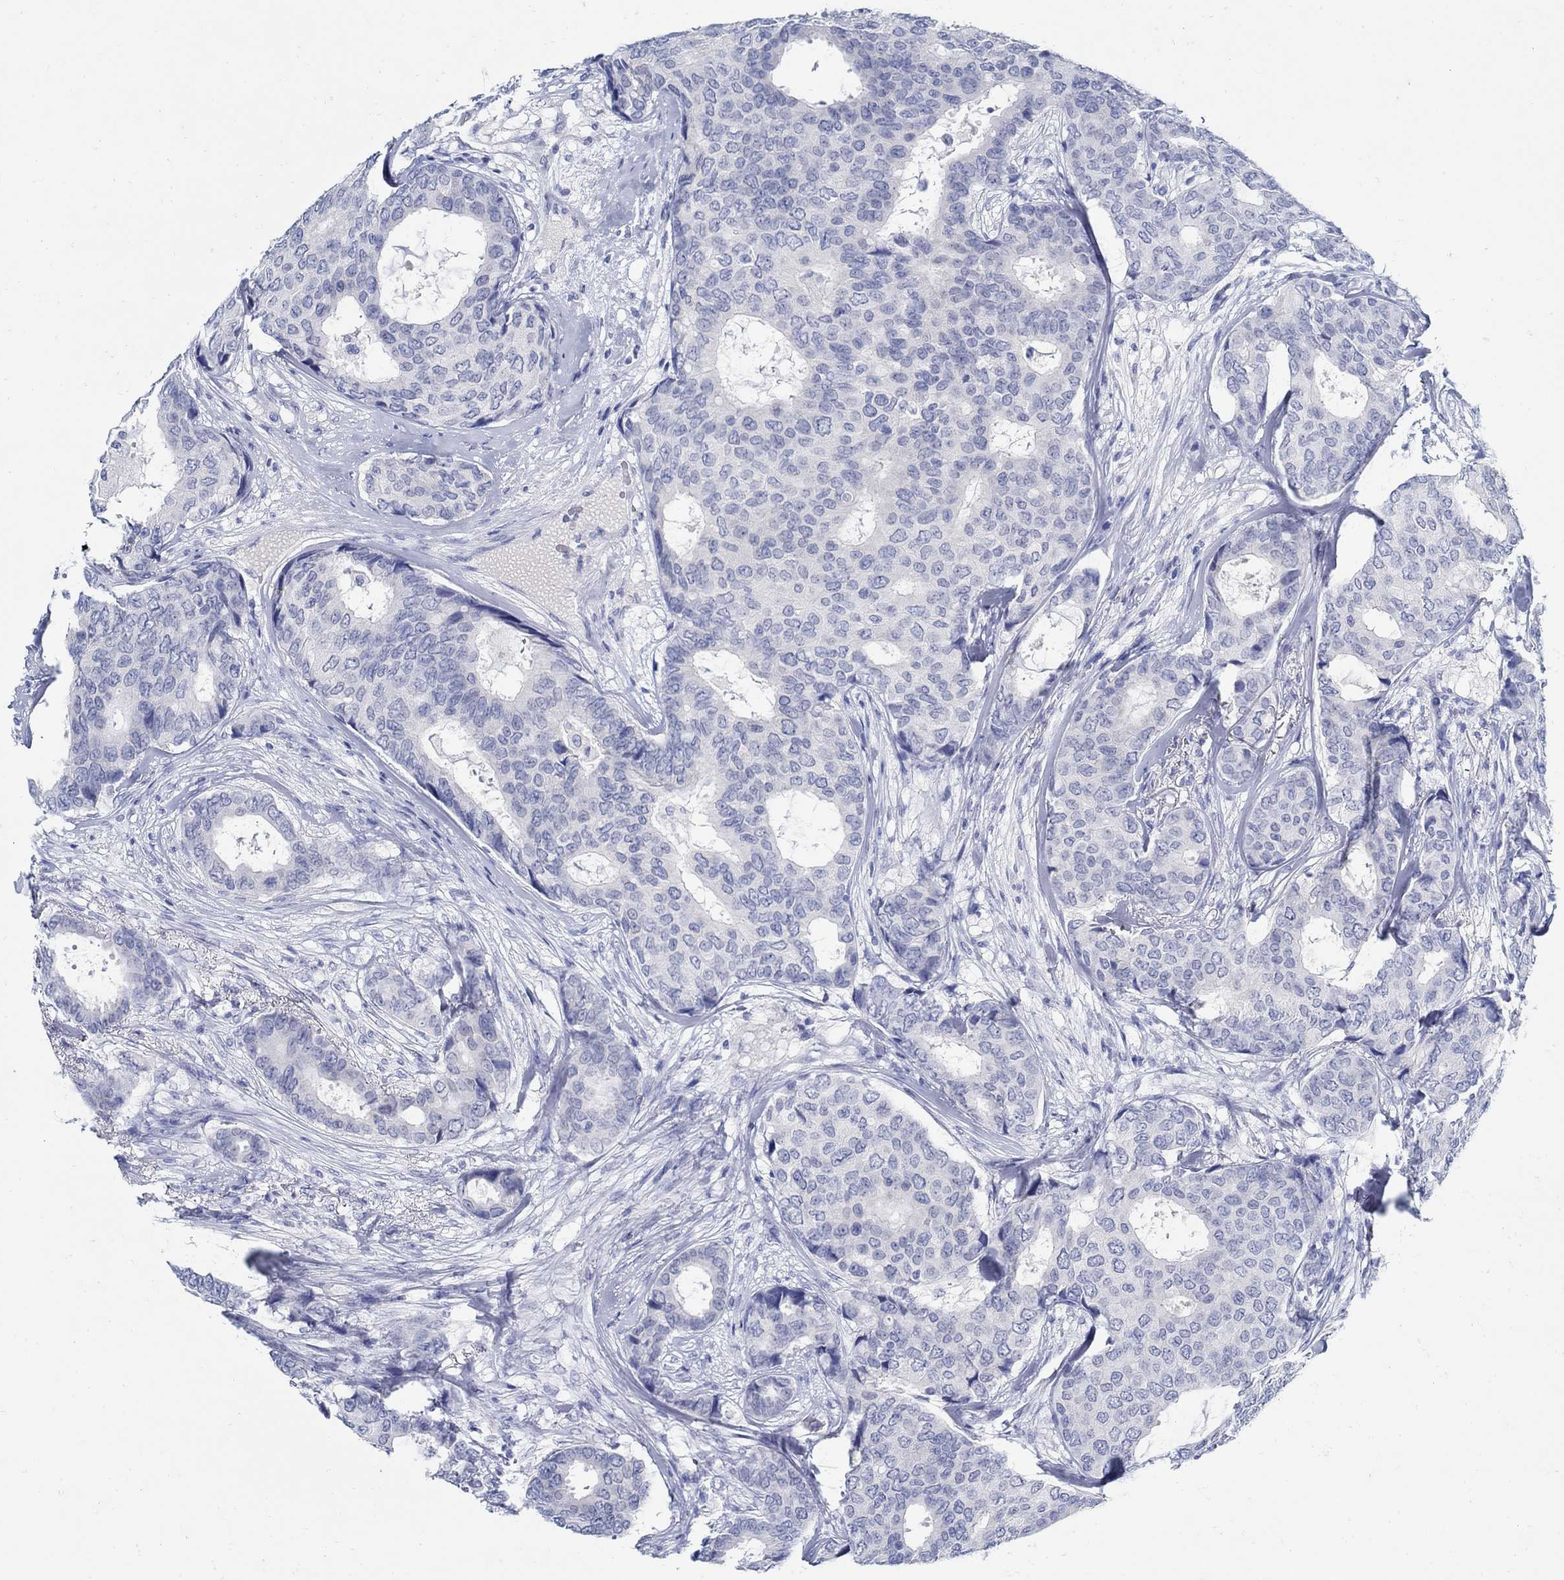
{"staining": {"intensity": "negative", "quantity": "none", "location": "none"}, "tissue": "breast cancer", "cell_type": "Tumor cells", "image_type": "cancer", "snomed": [{"axis": "morphology", "description": "Duct carcinoma"}, {"axis": "topography", "description": "Breast"}], "caption": "Breast cancer (invasive ductal carcinoma) was stained to show a protein in brown. There is no significant expression in tumor cells.", "gene": "PAX9", "patient": {"sex": "female", "age": 75}}